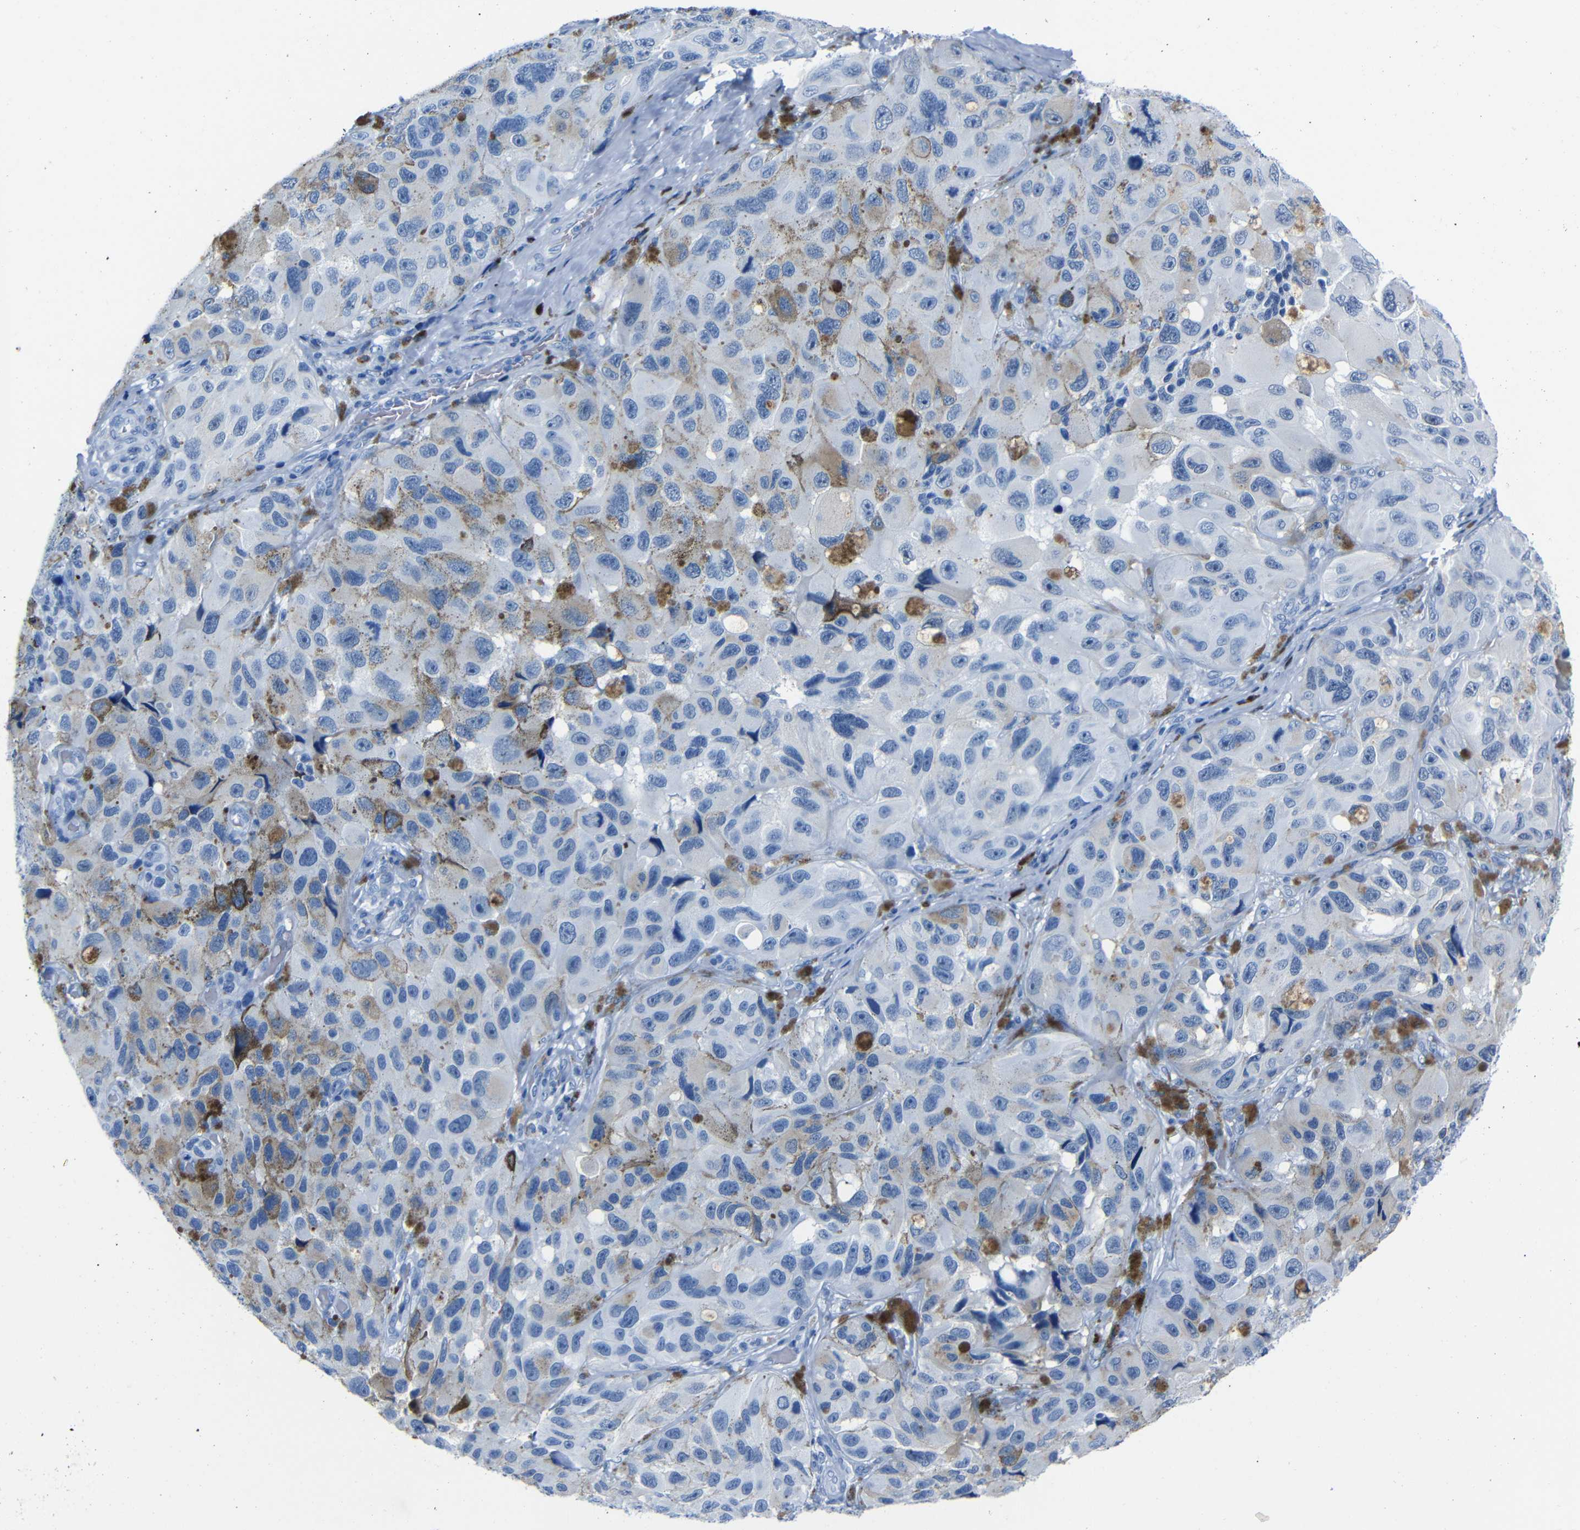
{"staining": {"intensity": "weak", "quantity": "<25%", "location": "cytoplasmic/membranous"}, "tissue": "melanoma", "cell_type": "Tumor cells", "image_type": "cancer", "snomed": [{"axis": "morphology", "description": "Malignant melanoma, NOS"}, {"axis": "topography", "description": "Skin"}], "caption": "This is an IHC image of malignant melanoma. There is no staining in tumor cells.", "gene": "CLDN11", "patient": {"sex": "female", "age": 73}}